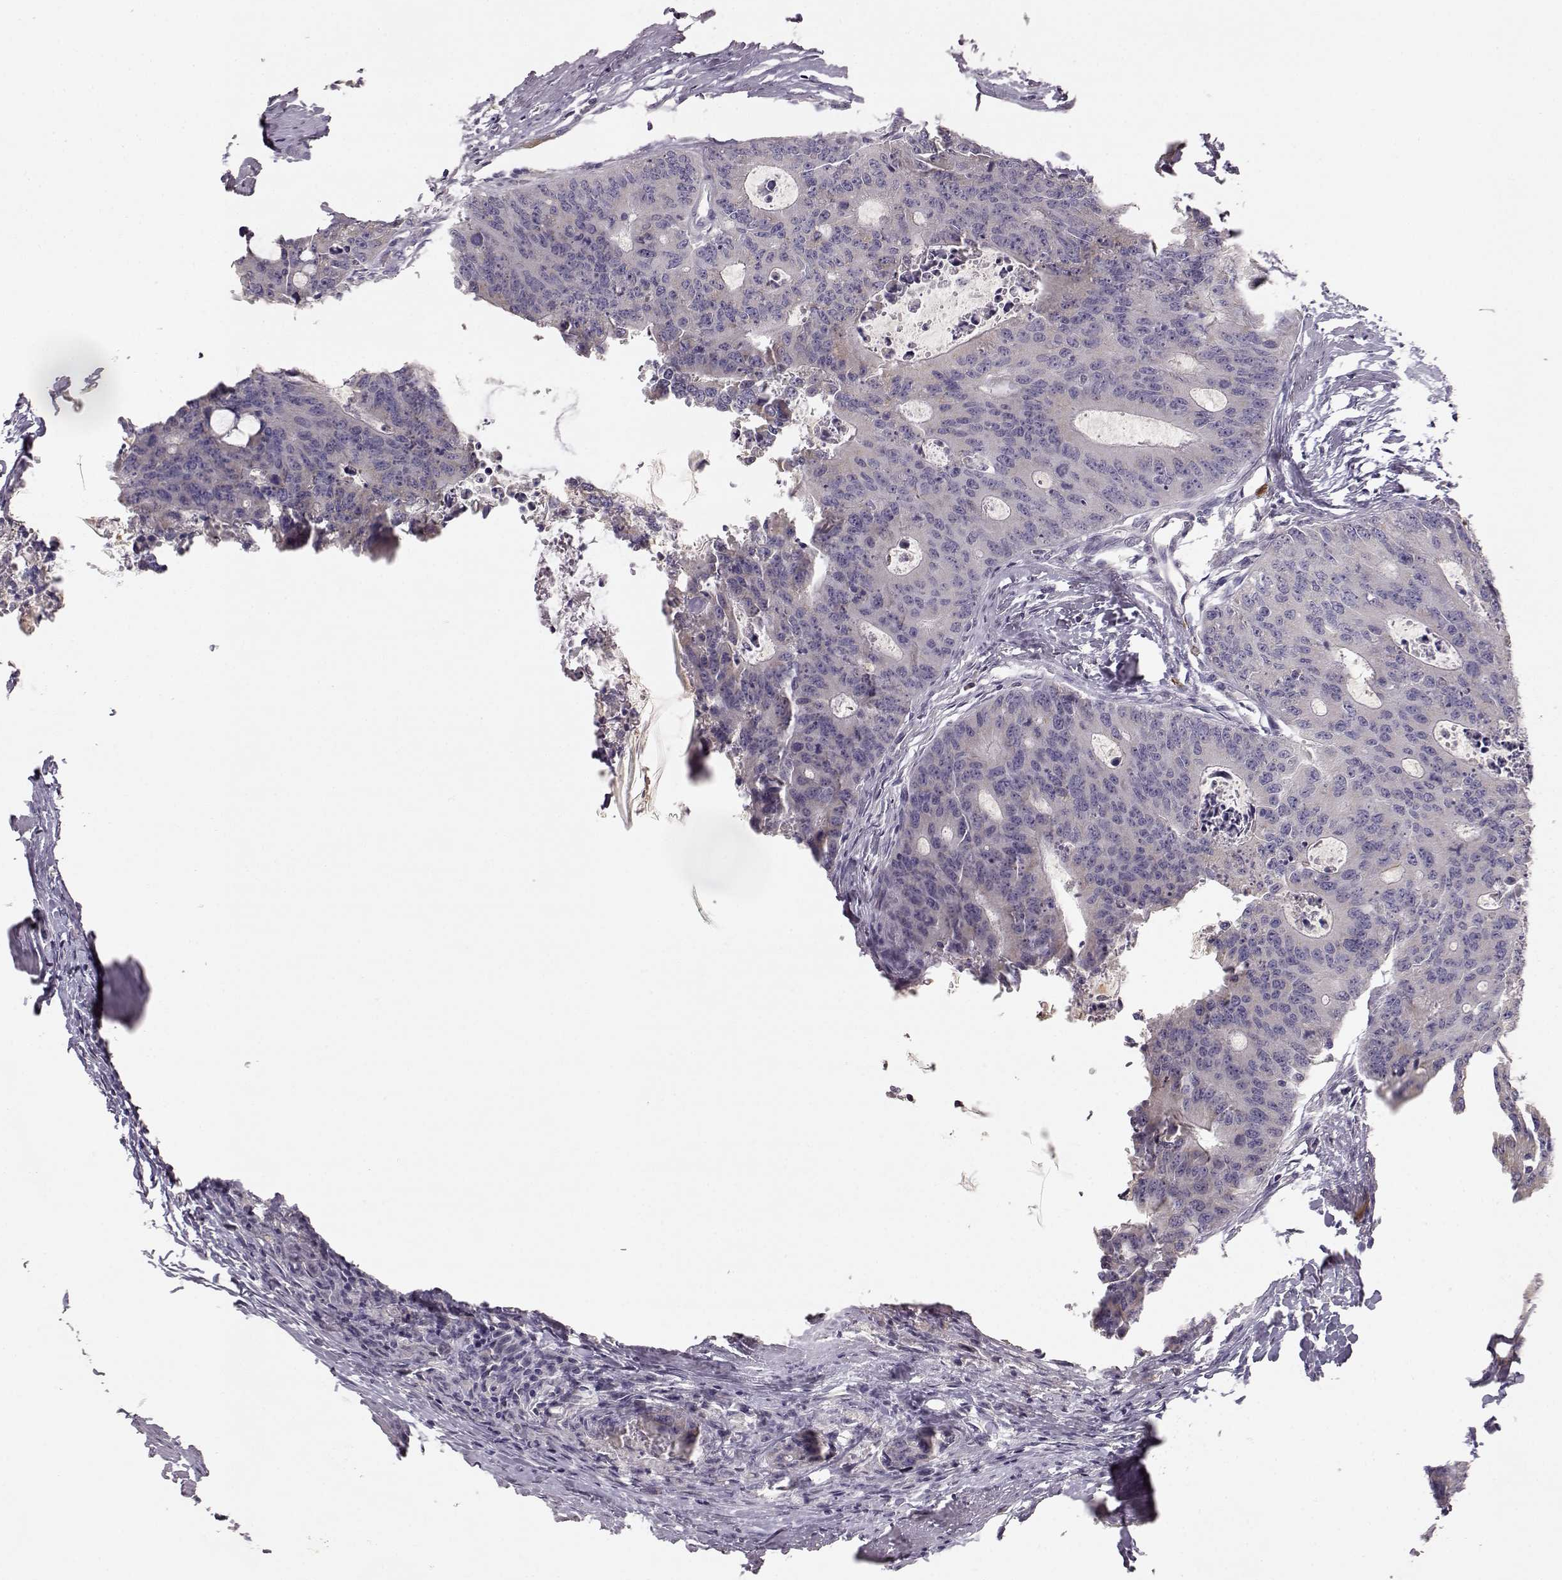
{"staining": {"intensity": "negative", "quantity": "none", "location": "none"}, "tissue": "colorectal cancer", "cell_type": "Tumor cells", "image_type": "cancer", "snomed": [{"axis": "morphology", "description": "Adenocarcinoma, NOS"}, {"axis": "topography", "description": "Colon"}], "caption": "Immunohistochemistry (IHC) photomicrograph of neoplastic tissue: human colorectal cancer stained with DAB (3,3'-diaminobenzidine) displays no significant protein expression in tumor cells.", "gene": "GHR", "patient": {"sex": "male", "age": 67}}